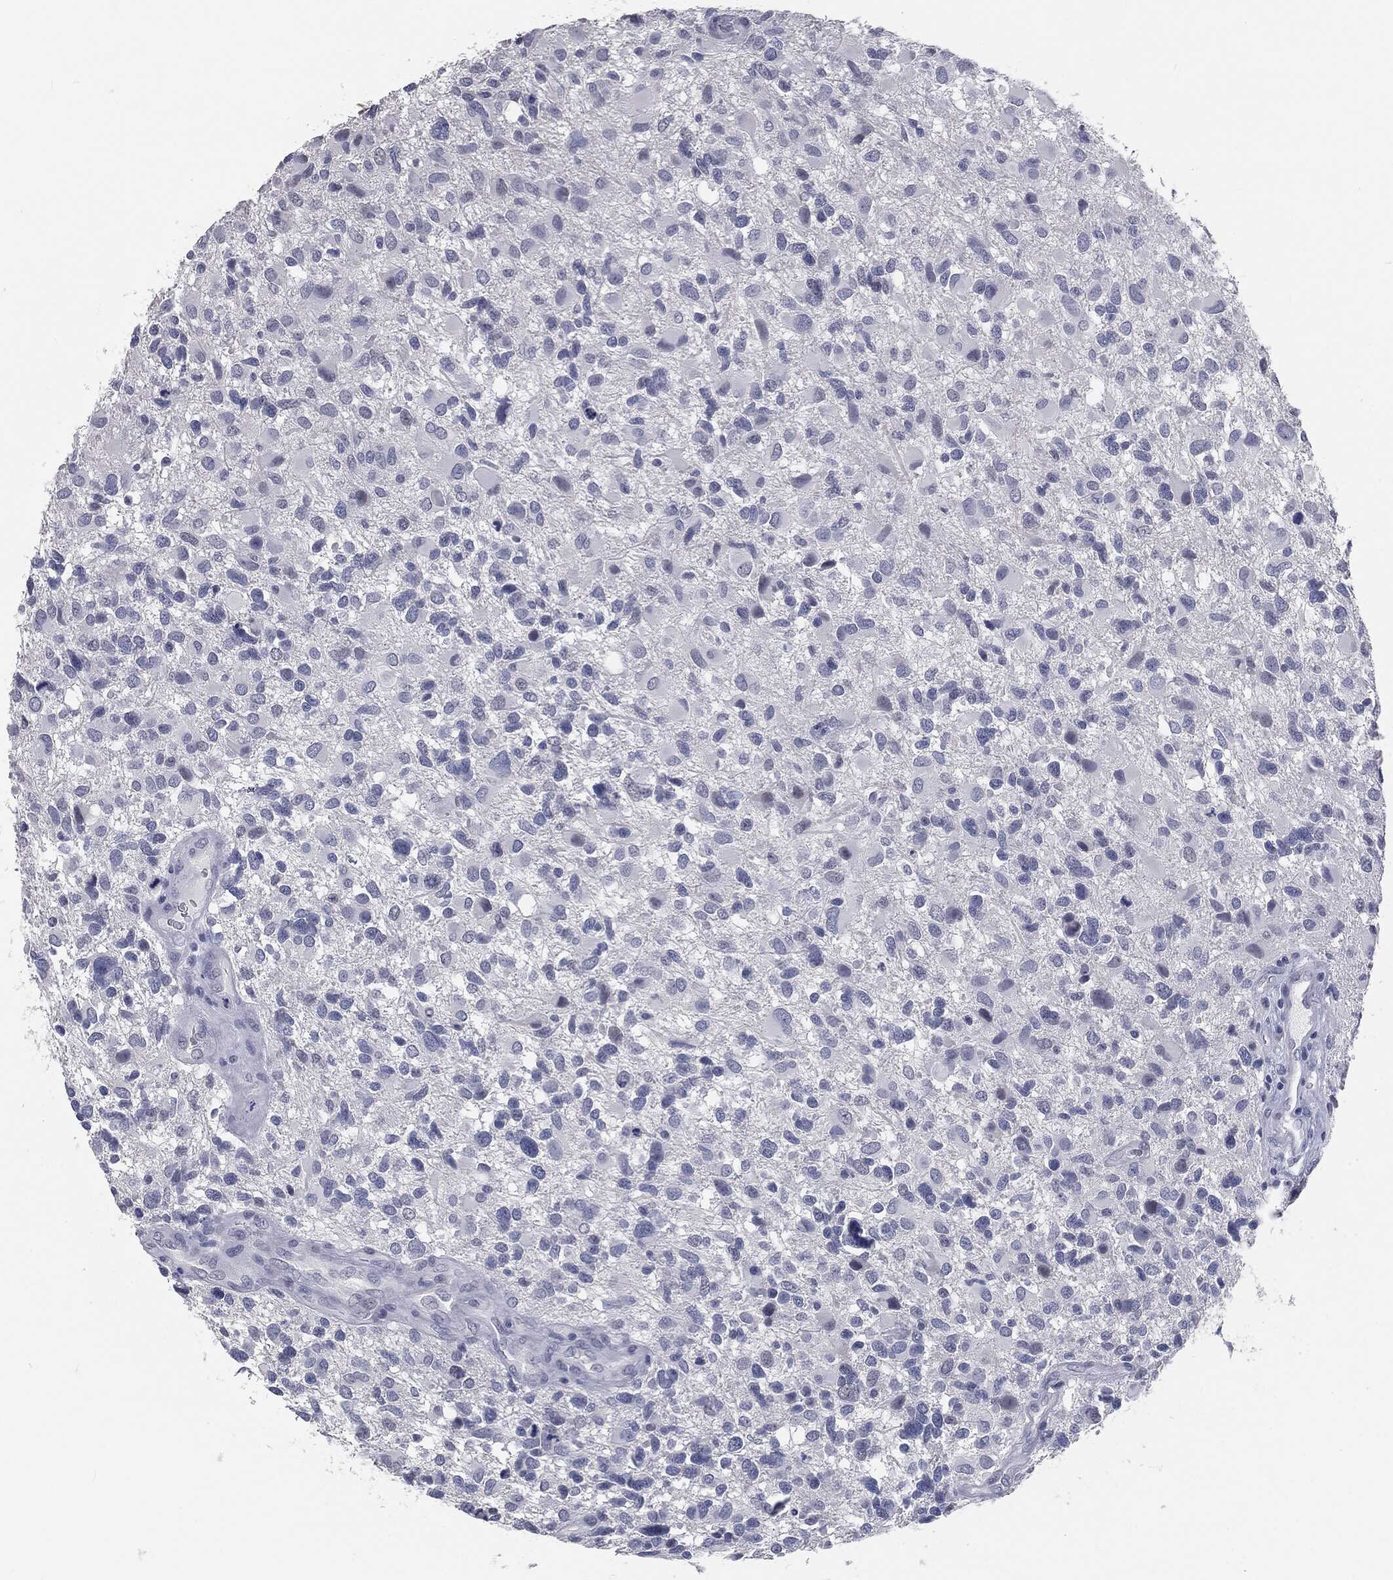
{"staining": {"intensity": "negative", "quantity": "none", "location": "none"}, "tissue": "glioma", "cell_type": "Tumor cells", "image_type": "cancer", "snomed": [{"axis": "morphology", "description": "Glioma, malignant, Low grade"}, {"axis": "topography", "description": "Brain"}], "caption": "The immunohistochemistry (IHC) micrograph has no significant staining in tumor cells of malignant glioma (low-grade) tissue.", "gene": "PRAME", "patient": {"sex": "female", "age": 32}}